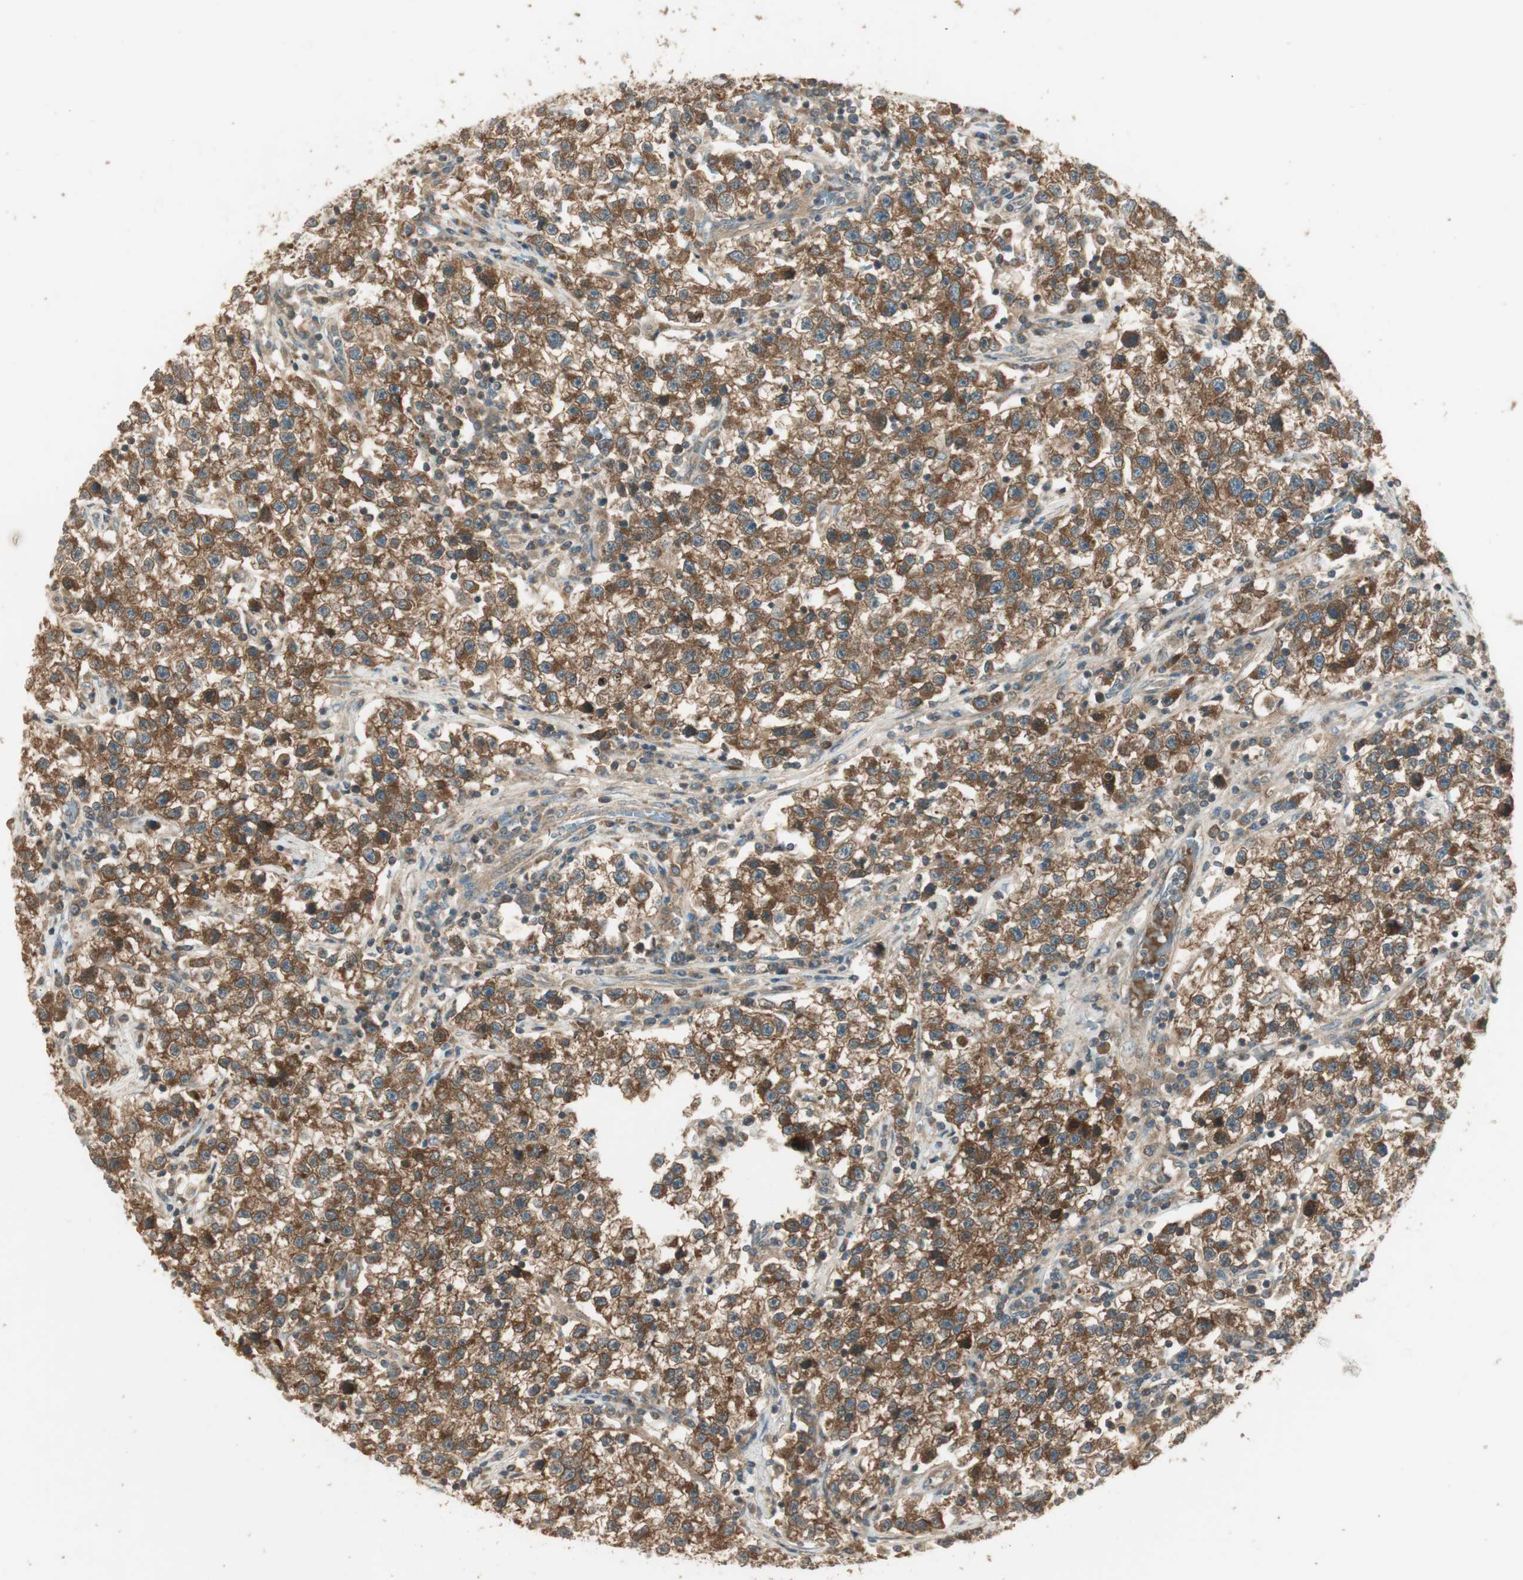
{"staining": {"intensity": "moderate", "quantity": ">75%", "location": "cytoplasmic/membranous"}, "tissue": "testis cancer", "cell_type": "Tumor cells", "image_type": "cancer", "snomed": [{"axis": "morphology", "description": "Seminoma, NOS"}, {"axis": "topography", "description": "Testis"}], "caption": "This is an image of immunohistochemistry staining of testis cancer, which shows moderate positivity in the cytoplasmic/membranous of tumor cells.", "gene": "PFDN5", "patient": {"sex": "male", "age": 22}}